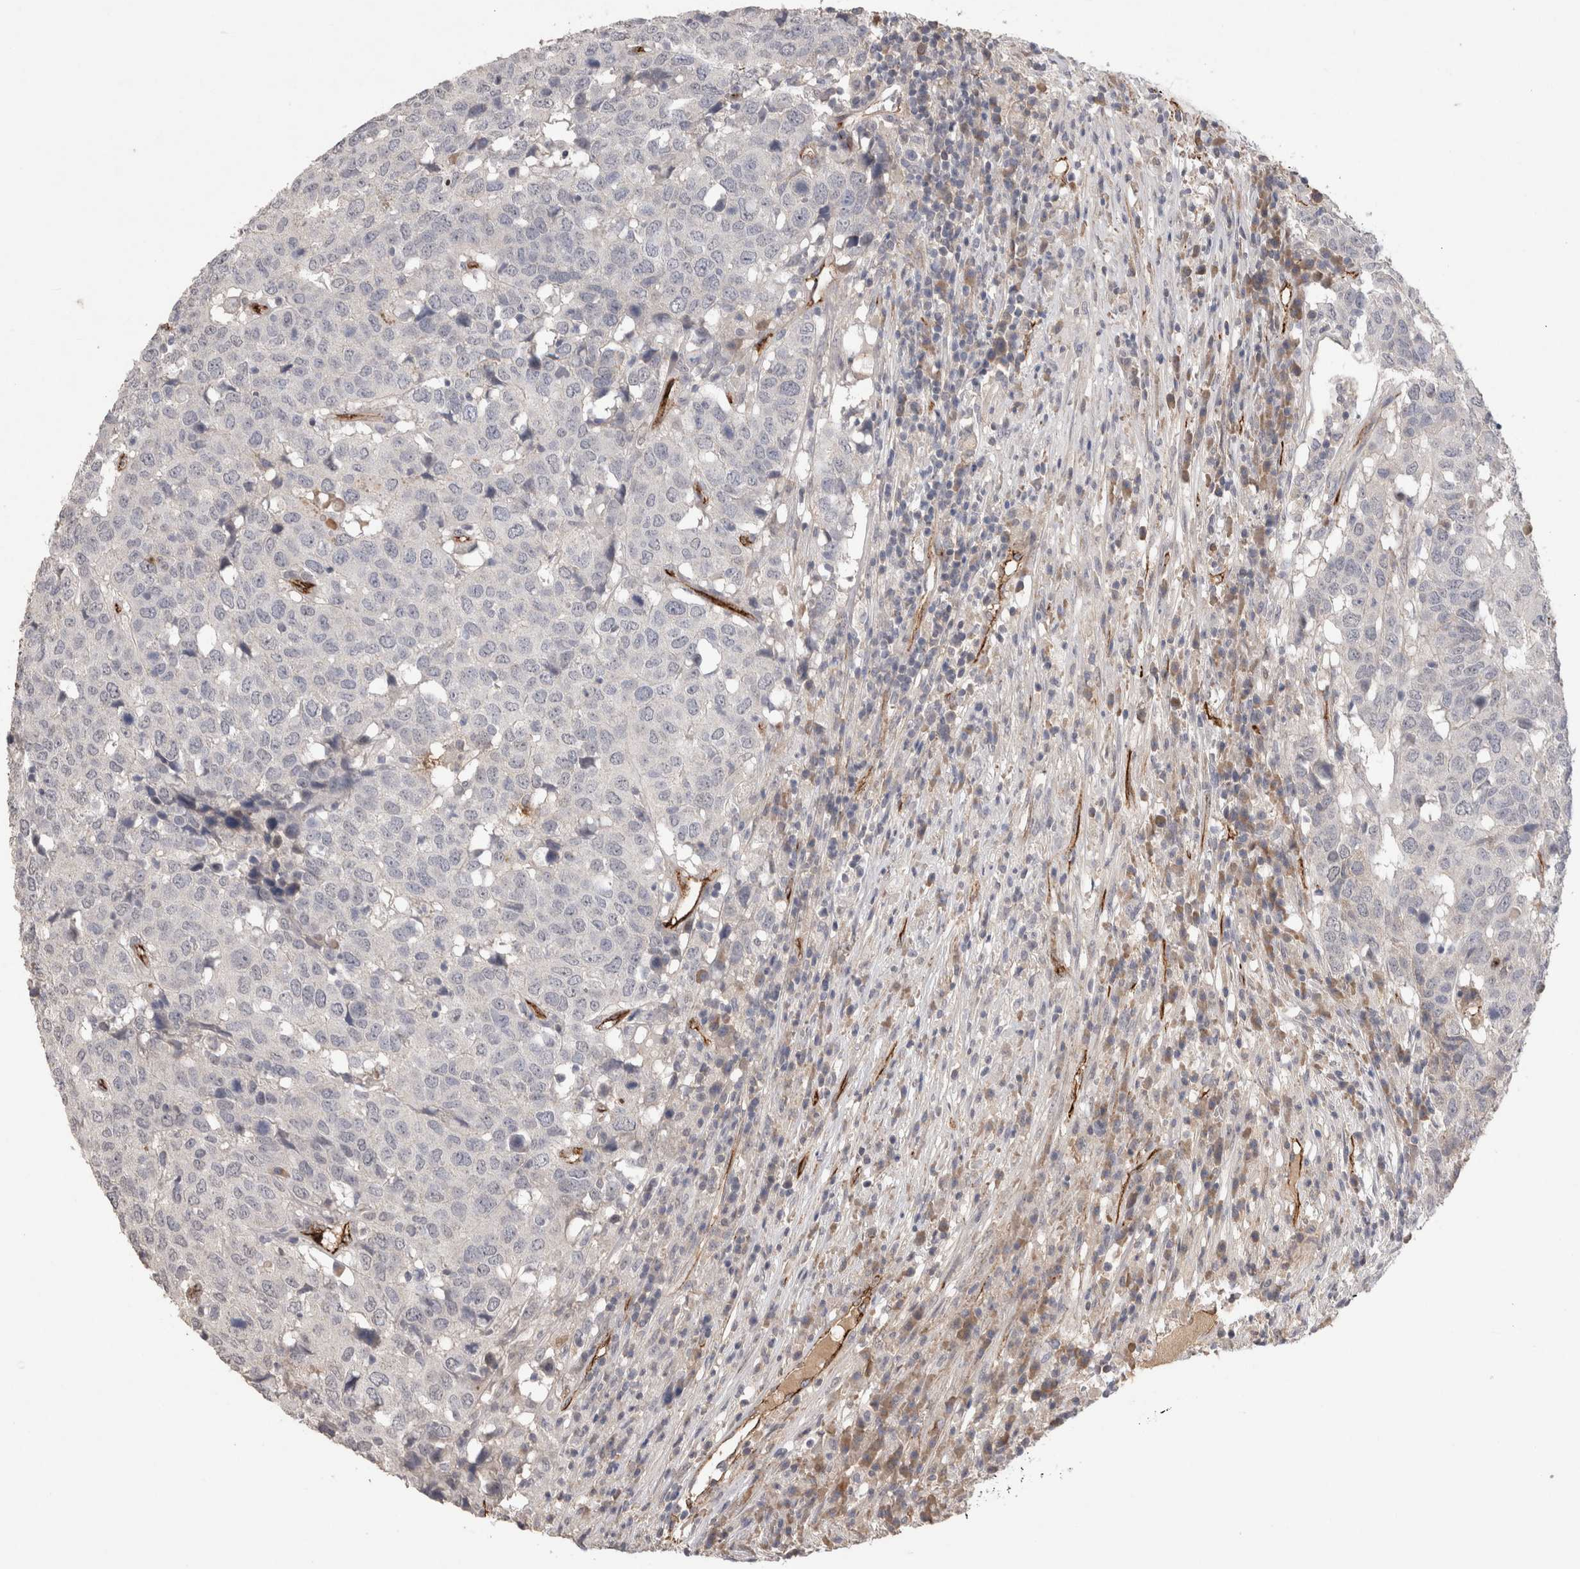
{"staining": {"intensity": "negative", "quantity": "none", "location": "none"}, "tissue": "head and neck cancer", "cell_type": "Tumor cells", "image_type": "cancer", "snomed": [{"axis": "morphology", "description": "Squamous cell carcinoma, NOS"}, {"axis": "topography", "description": "Head-Neck"}], "caption": "Immunohistochemical staining of head and neck cancer (squamous cell carcinoma) reveals no significant staining in tumor cells.", "gene": "CDH13", "patient": {"sex": "male", "age": 66}}